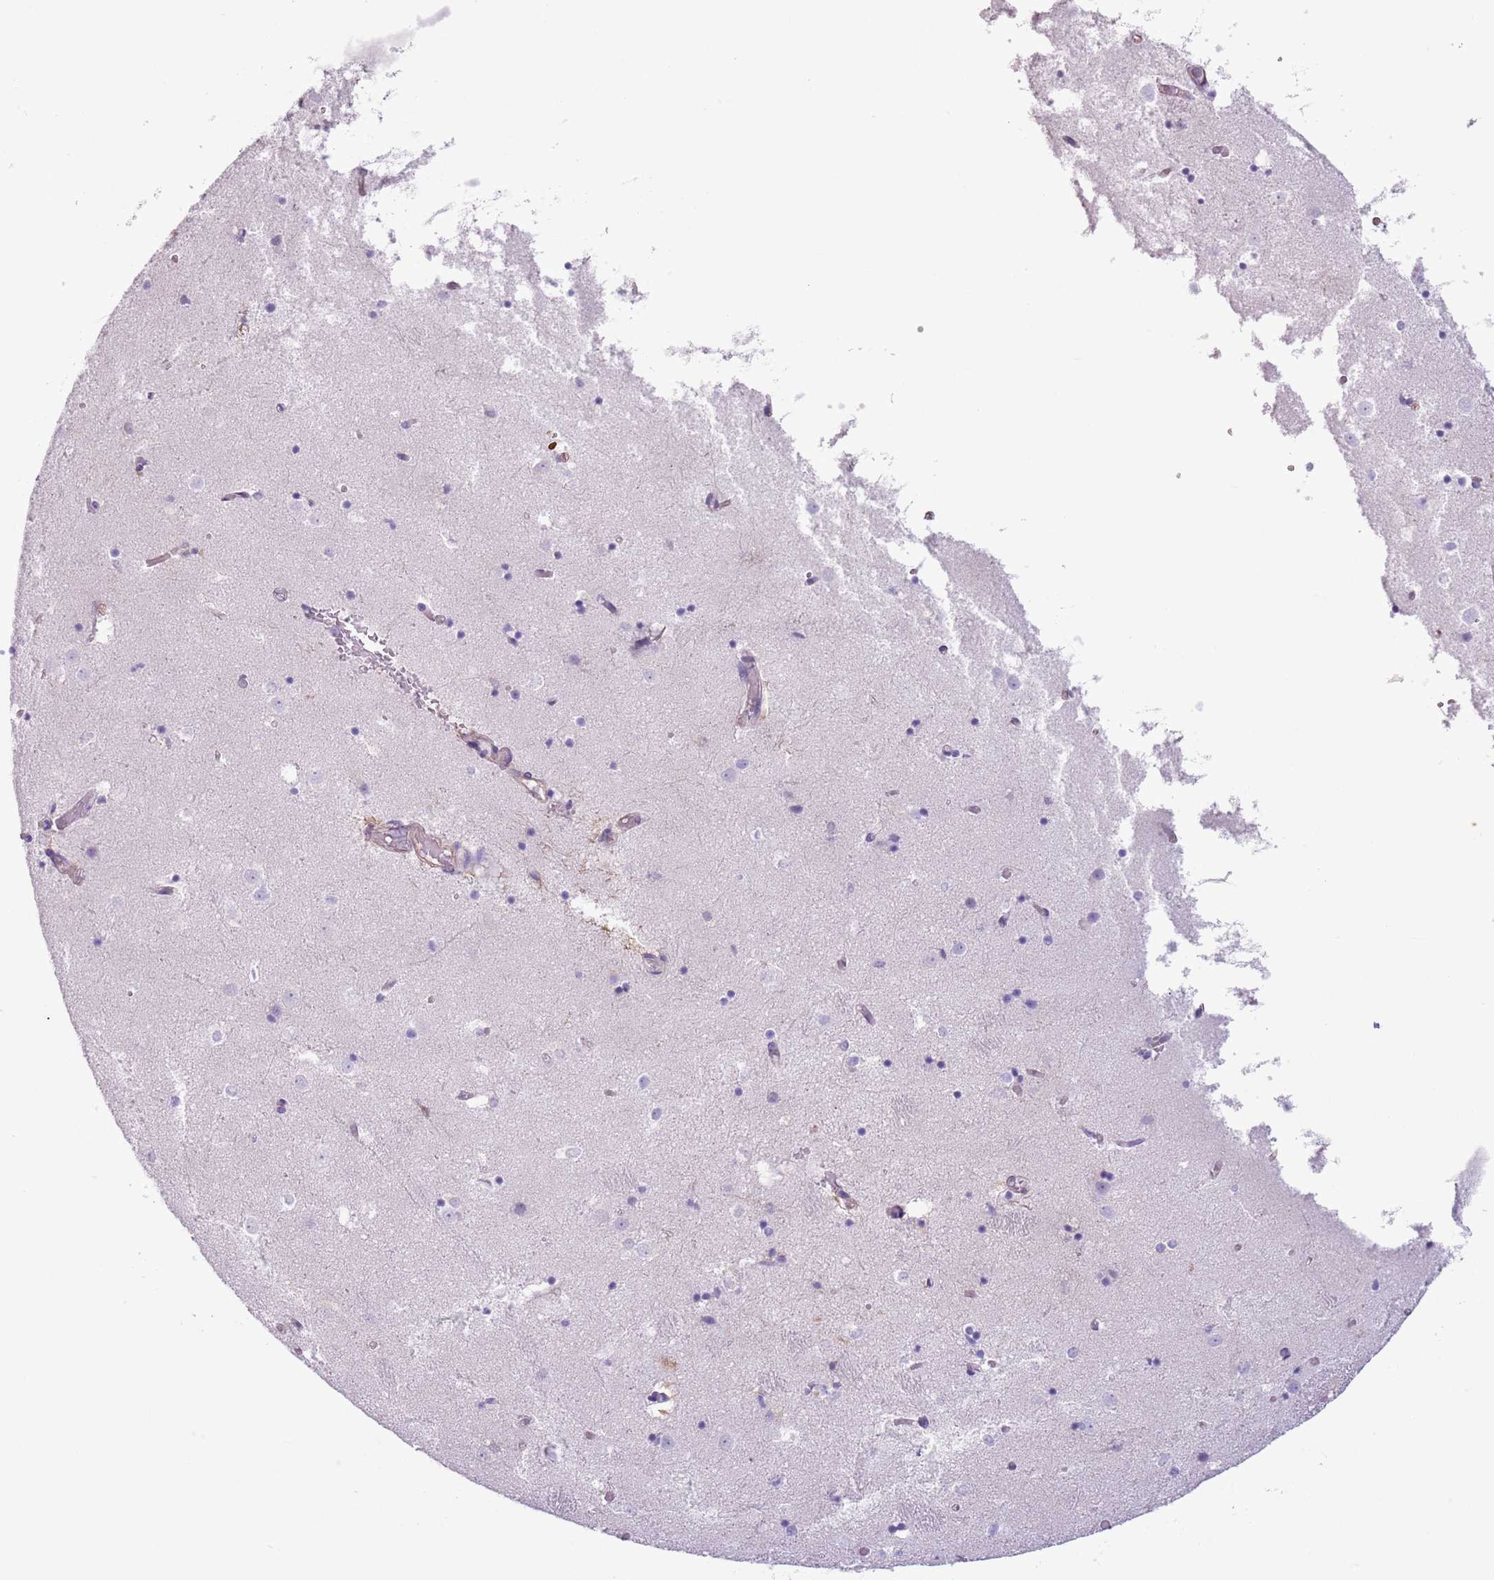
{"staining": {"intensity": "negative", "quantity": "none", "location": "none"}, "tissue": "caudate", "cell_type": "Glial cells", "image_type": "normal", "snomed": [{"axis": "morphology", "description": "Normal tissue, NOS"}, {"axis": "topography", "description": "Lateral ventricle wall"}], "caption": "IHC of unremarkable human caudate exhibits no positivity in glial cells. The staining is performed using DAB (3,3'-diaminobenzidine) brown chromogen with nuclei counter-stained in using hematoxylin.", "gene": "RBP3", "patient": {"sex": "female", "age": 52}}